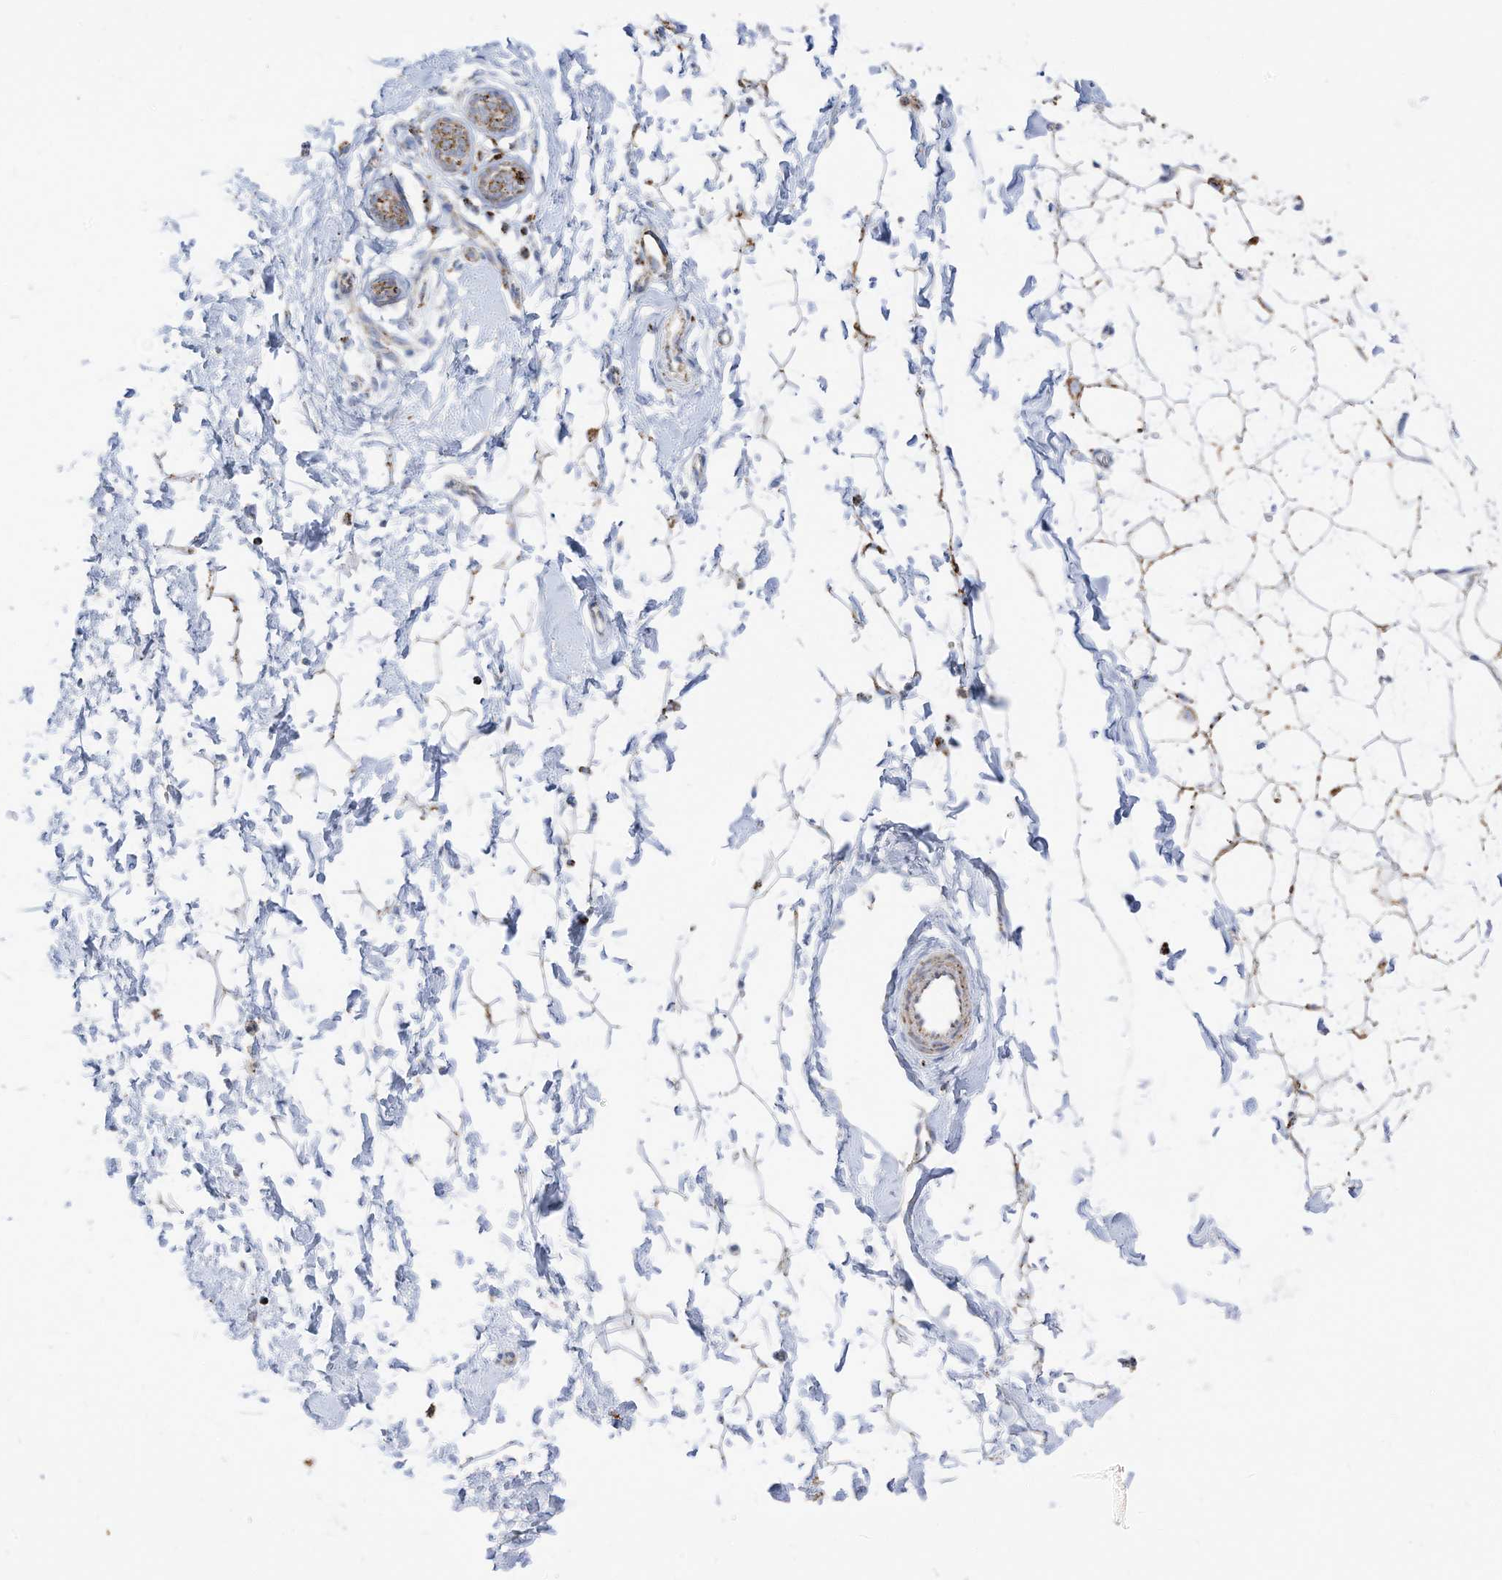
{"staining": {"intensity": "weak", "quantity": "25%-75%", "location": "cytoplasmic/membranous"}, "tissue": "adipose tissue", "cell_type": "Adipocytes", "image_type": "normal", "snomed": [{"axis": "morphology", "description": "Normal tissue, NOS"}, {"axis": "topography", "description": "Breast"}], "caption": "Brown immunohistochemical staining in benign adipose tissue exhibits weak cytoplasmic/membranous expression in approximately 25%-75% of adipocytes.", "gene": "ETHE1", "patient": {"sex": "female", "age": 23}}